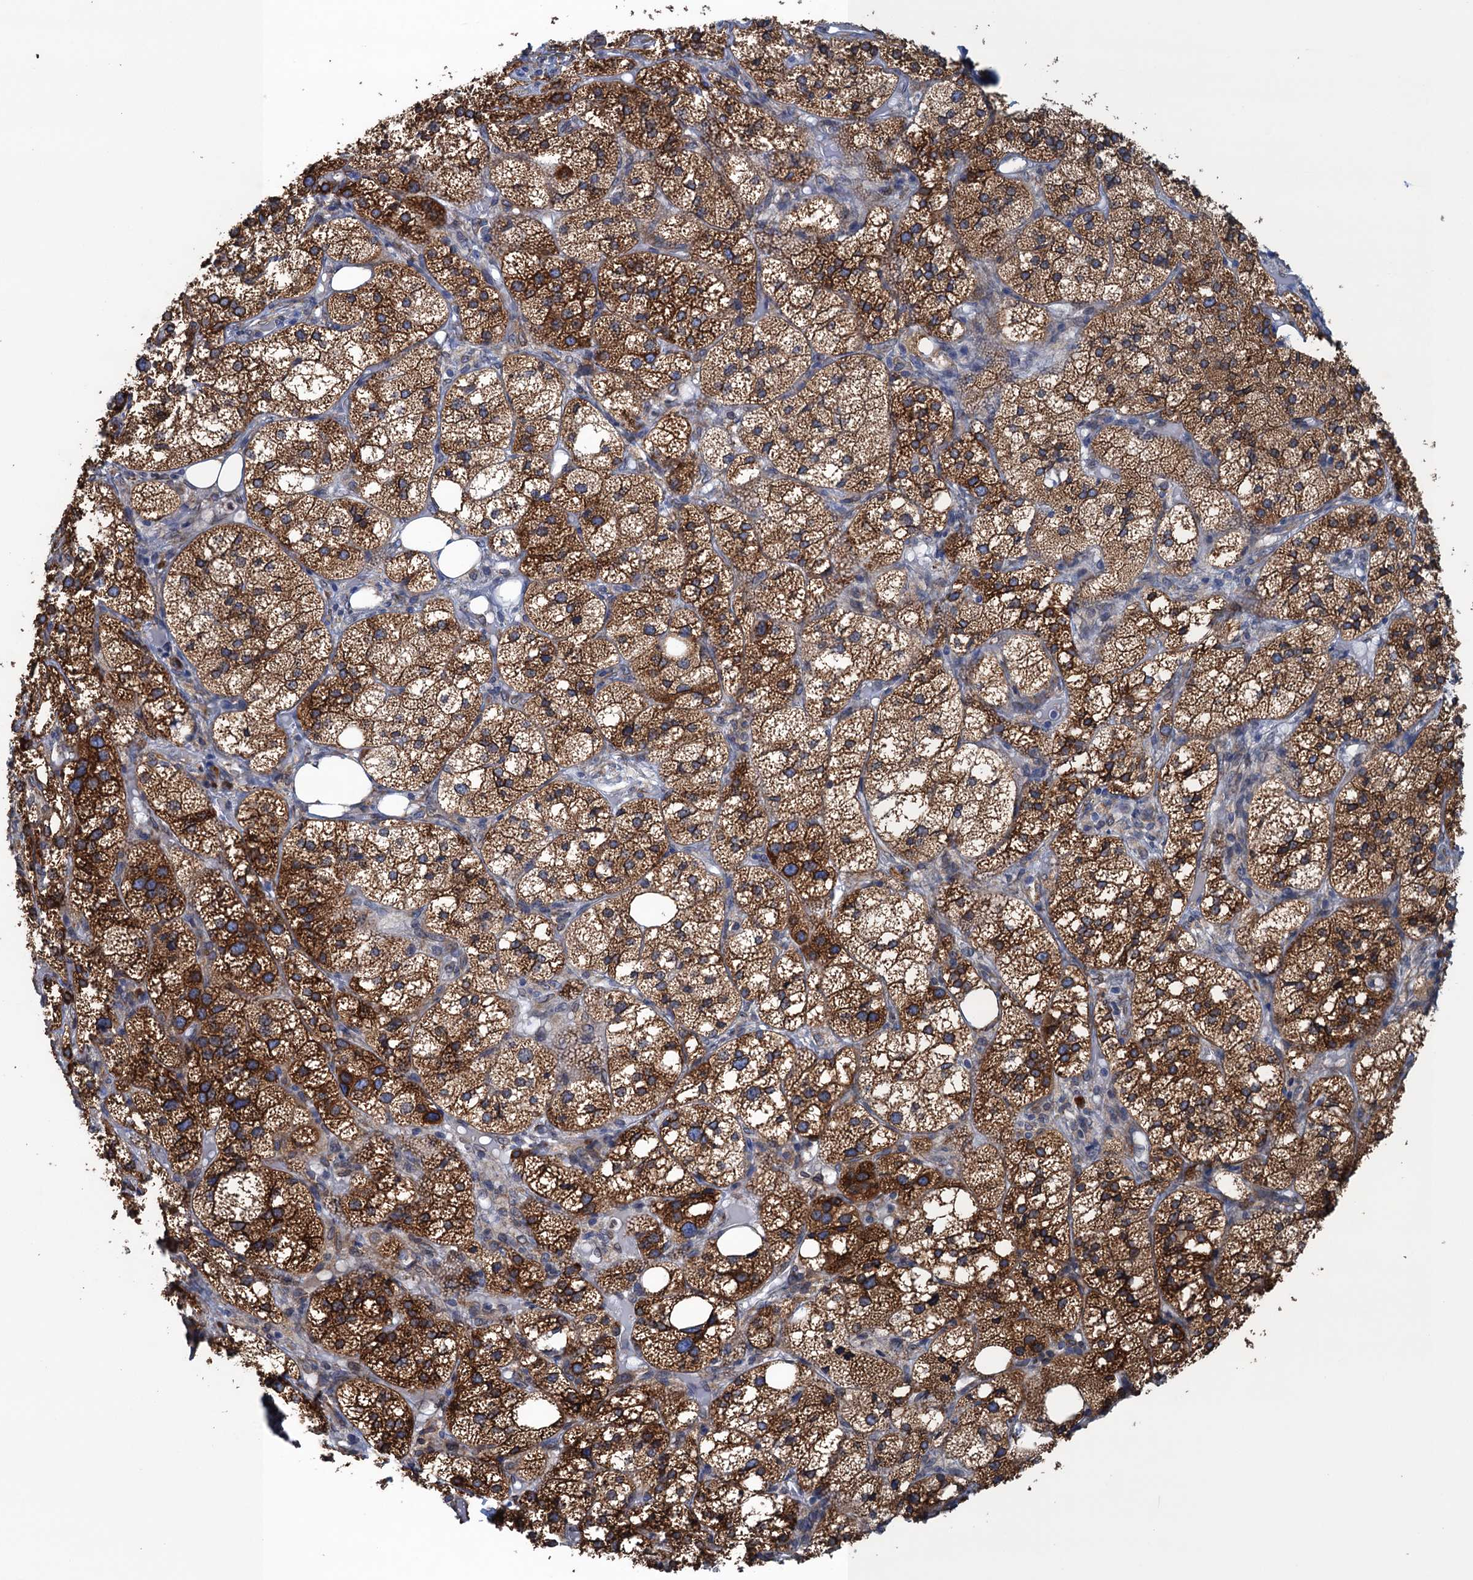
{"staining": {"intensity": "strong", "quantity": ">75%", "location": "cytoplasmic/membranous"}, "tissue": "adrenal gland", "cell_type": "Glandular cells", "image_type": "normal", "snomed": [{"axis": "morphology", "description": "Normal tissue, NOS"}, {"axis": "topography", "description": "Adrenal gland"}], "caption": "Strong cytoplasmic/membranous positivity for a protein is seen in approximately >75% of glandular cells of normal adrenal gland using IHC.", "gene": "TMEM205", "patient": {"sex": "female", "age": 61}}